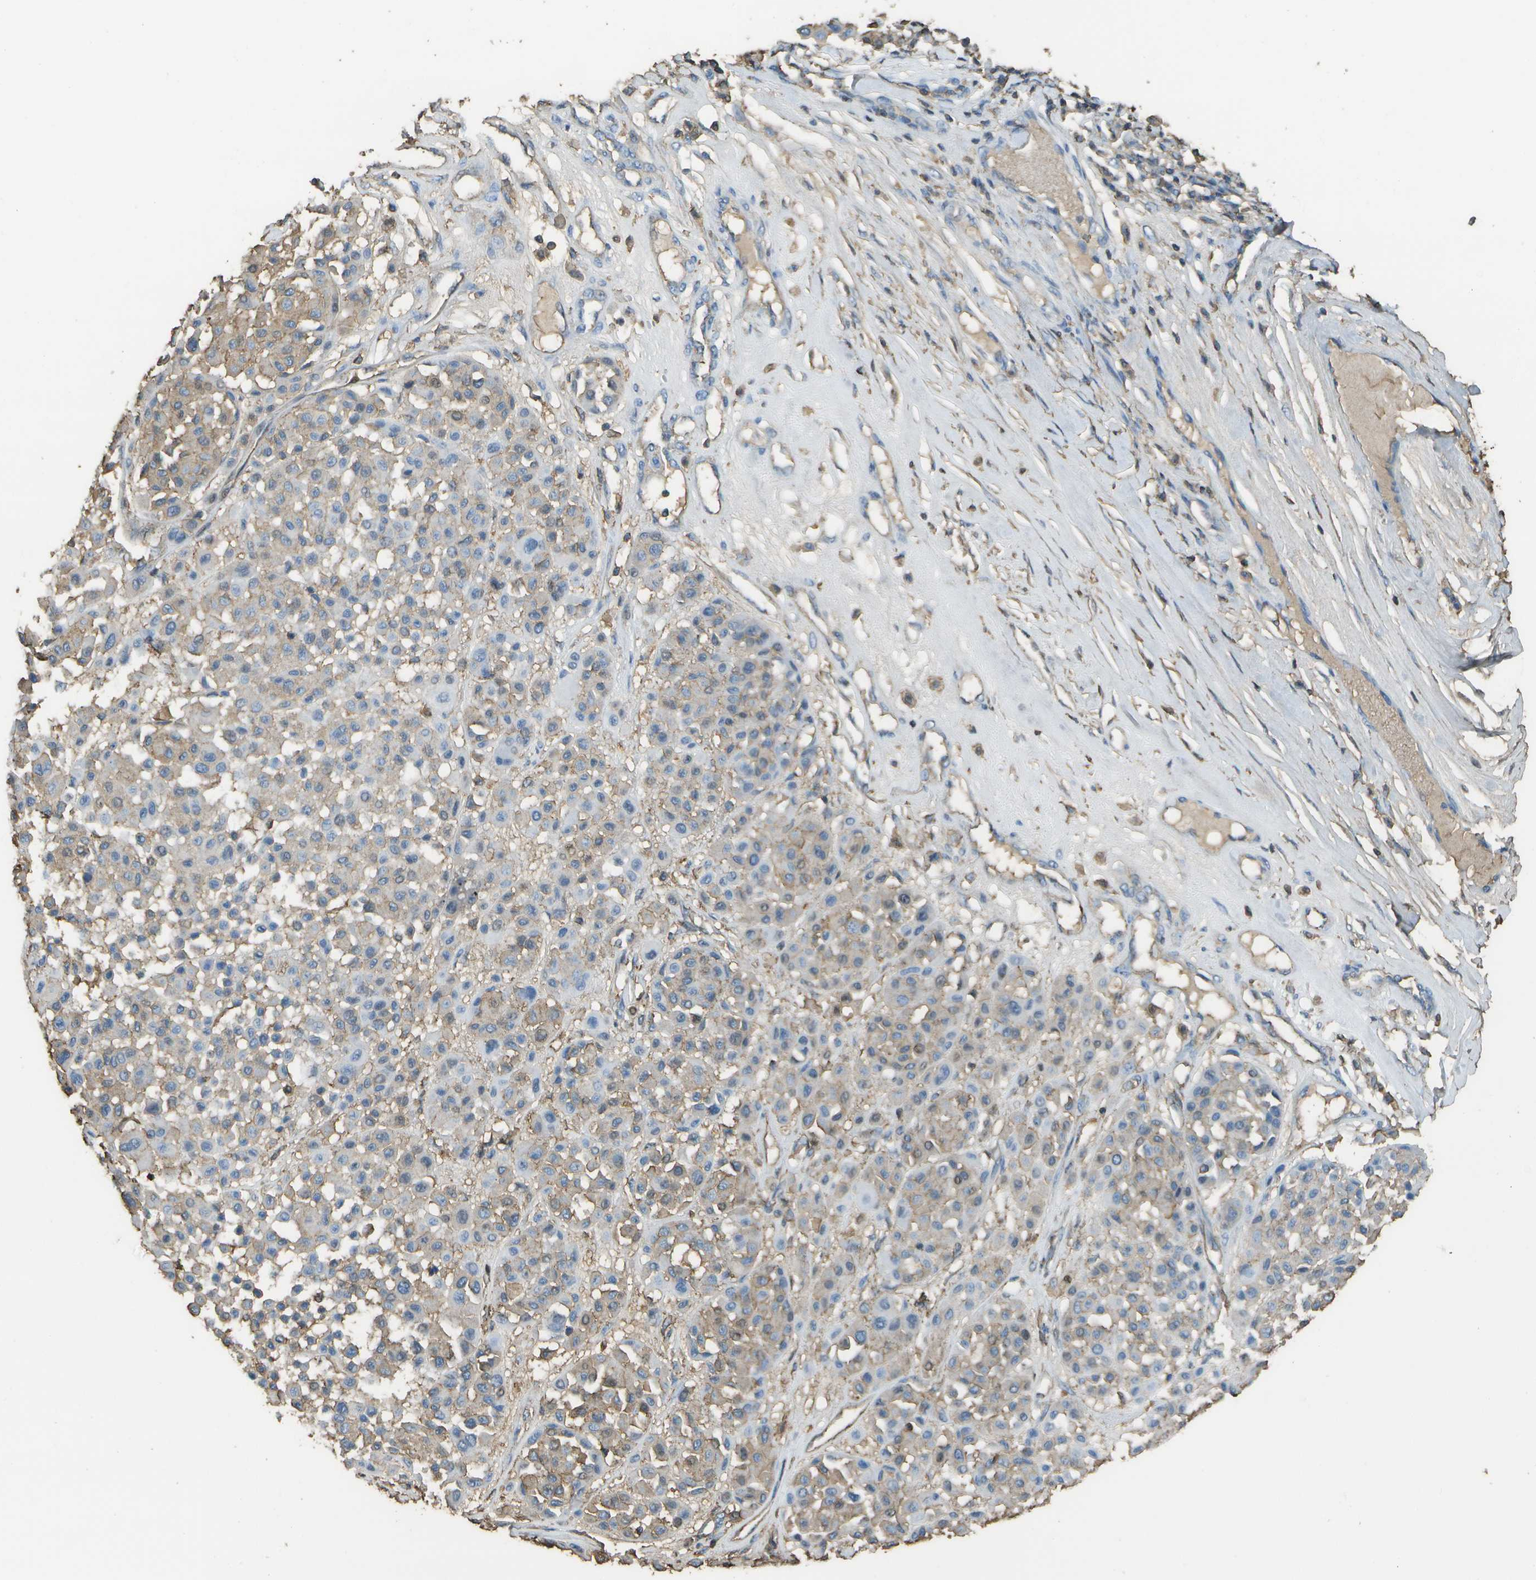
{"staining": {"intensity": "weak", "quantity": "25%-75%", "location": "cytoplasmic/membranous"}, "tissue": "melanoma", "cell_type": "Tumor cells", "image_type": "cancer", "snomed": [{"axis": "morphology", "description": "Malignant melanoma, Metastatic site"}, {"axis": "topography", "description": "Soft tissue"}], "caption": "Melanoma stained for a protein (brown) displays weak cytoplasmic/membranous positive positivity in approximately 25%-75% of tumor cells.", "gene": "CYP4F11", "patient": {"sex": "male", "age": 41}}